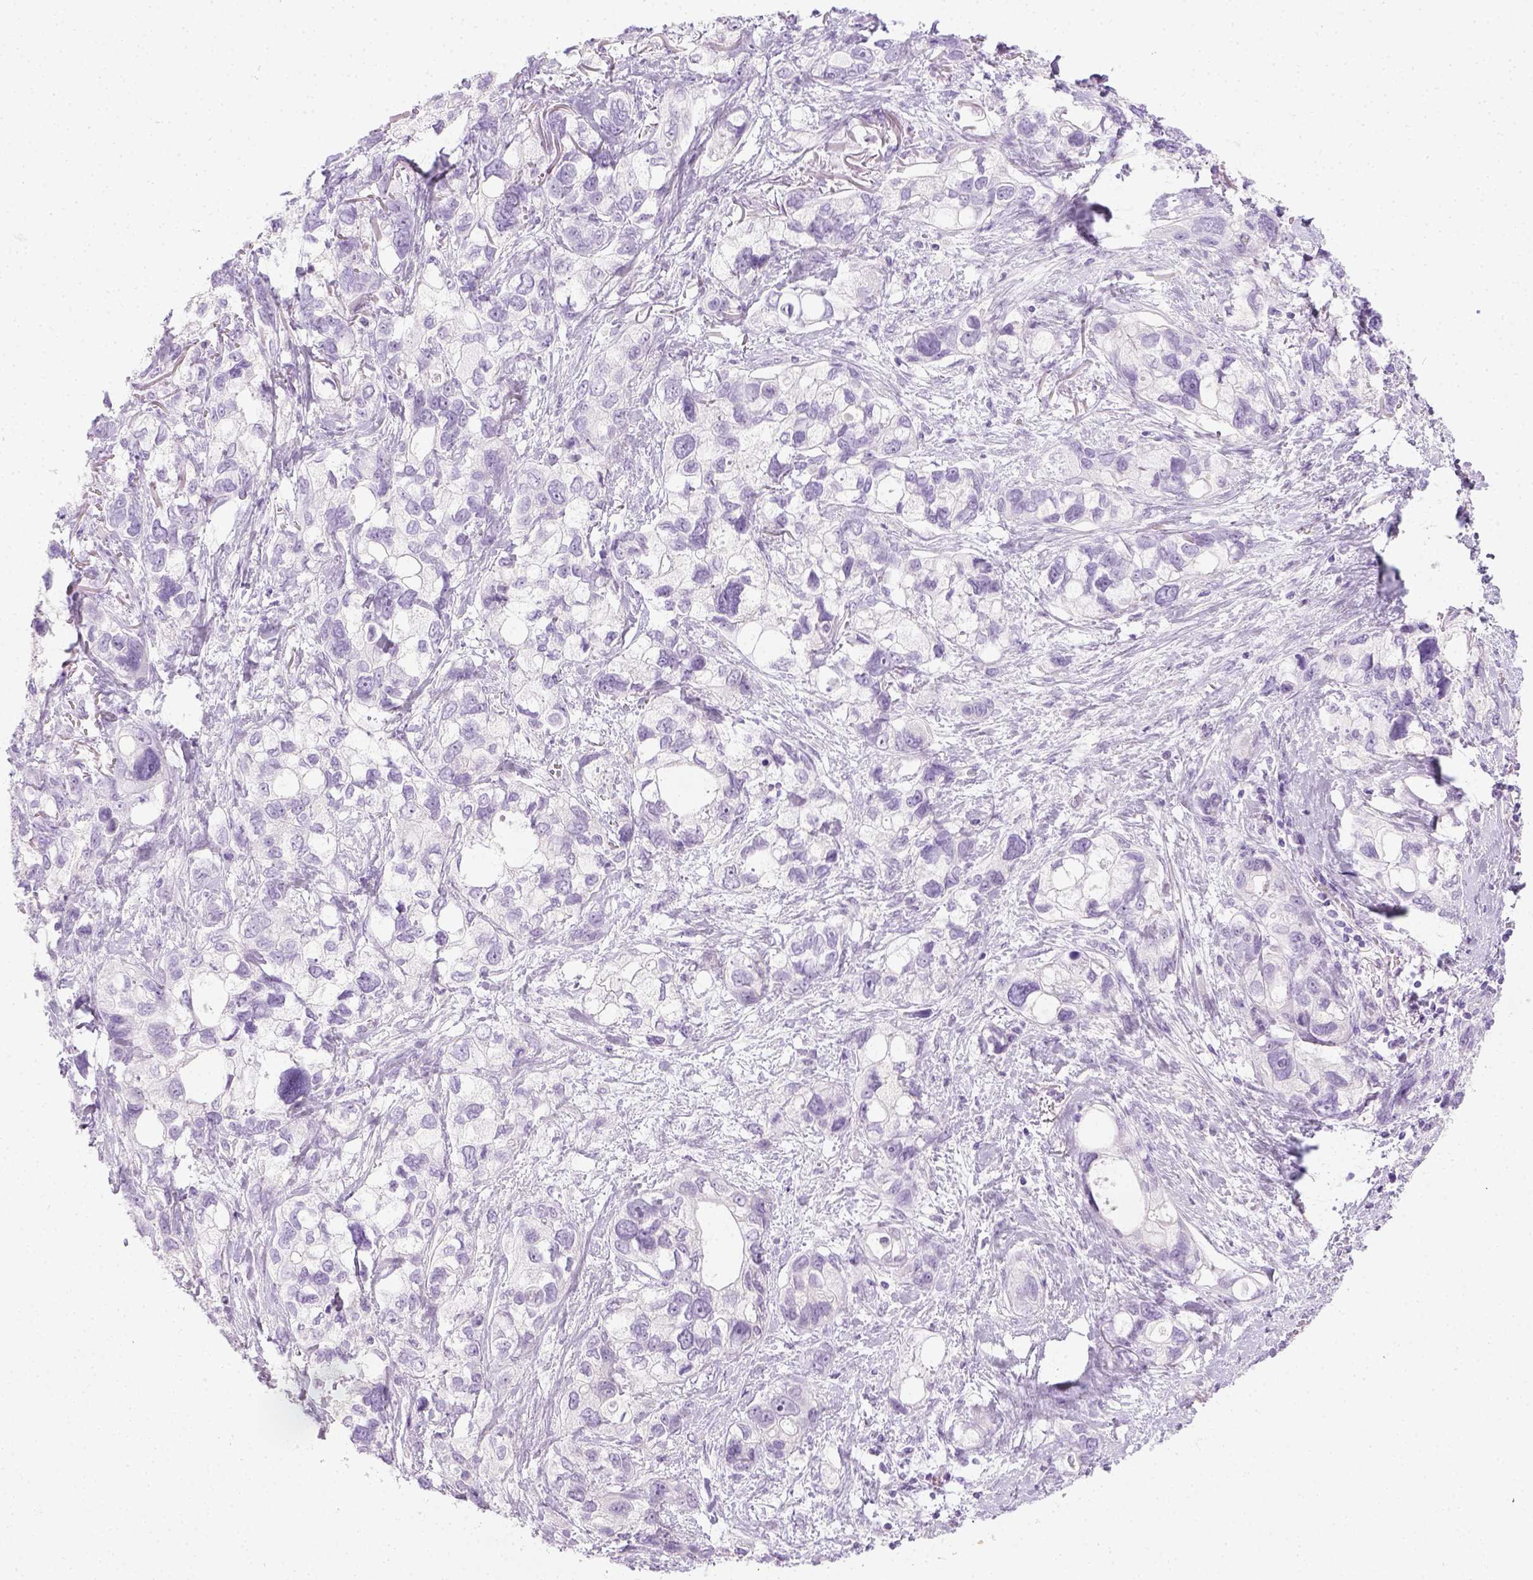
{"staining": {"intensity": "negative", "quantity": "none", "location": "none"}, "tissue": "stomach cancer", "cell_type": "Tumor cells", "image_type": "cancer", "snomed": [{"axis": "morphology", "description": "Adenocarcinoma, NOS"}, {"axis": "topography", "description": "Stomach, upper"}], "caption": "DAB immunohistochemical staining of human stomach cancer reveals no significant expression in tumor cells.", "gene": "LGSN", "patient": {"sex": "female", "age": 81}}